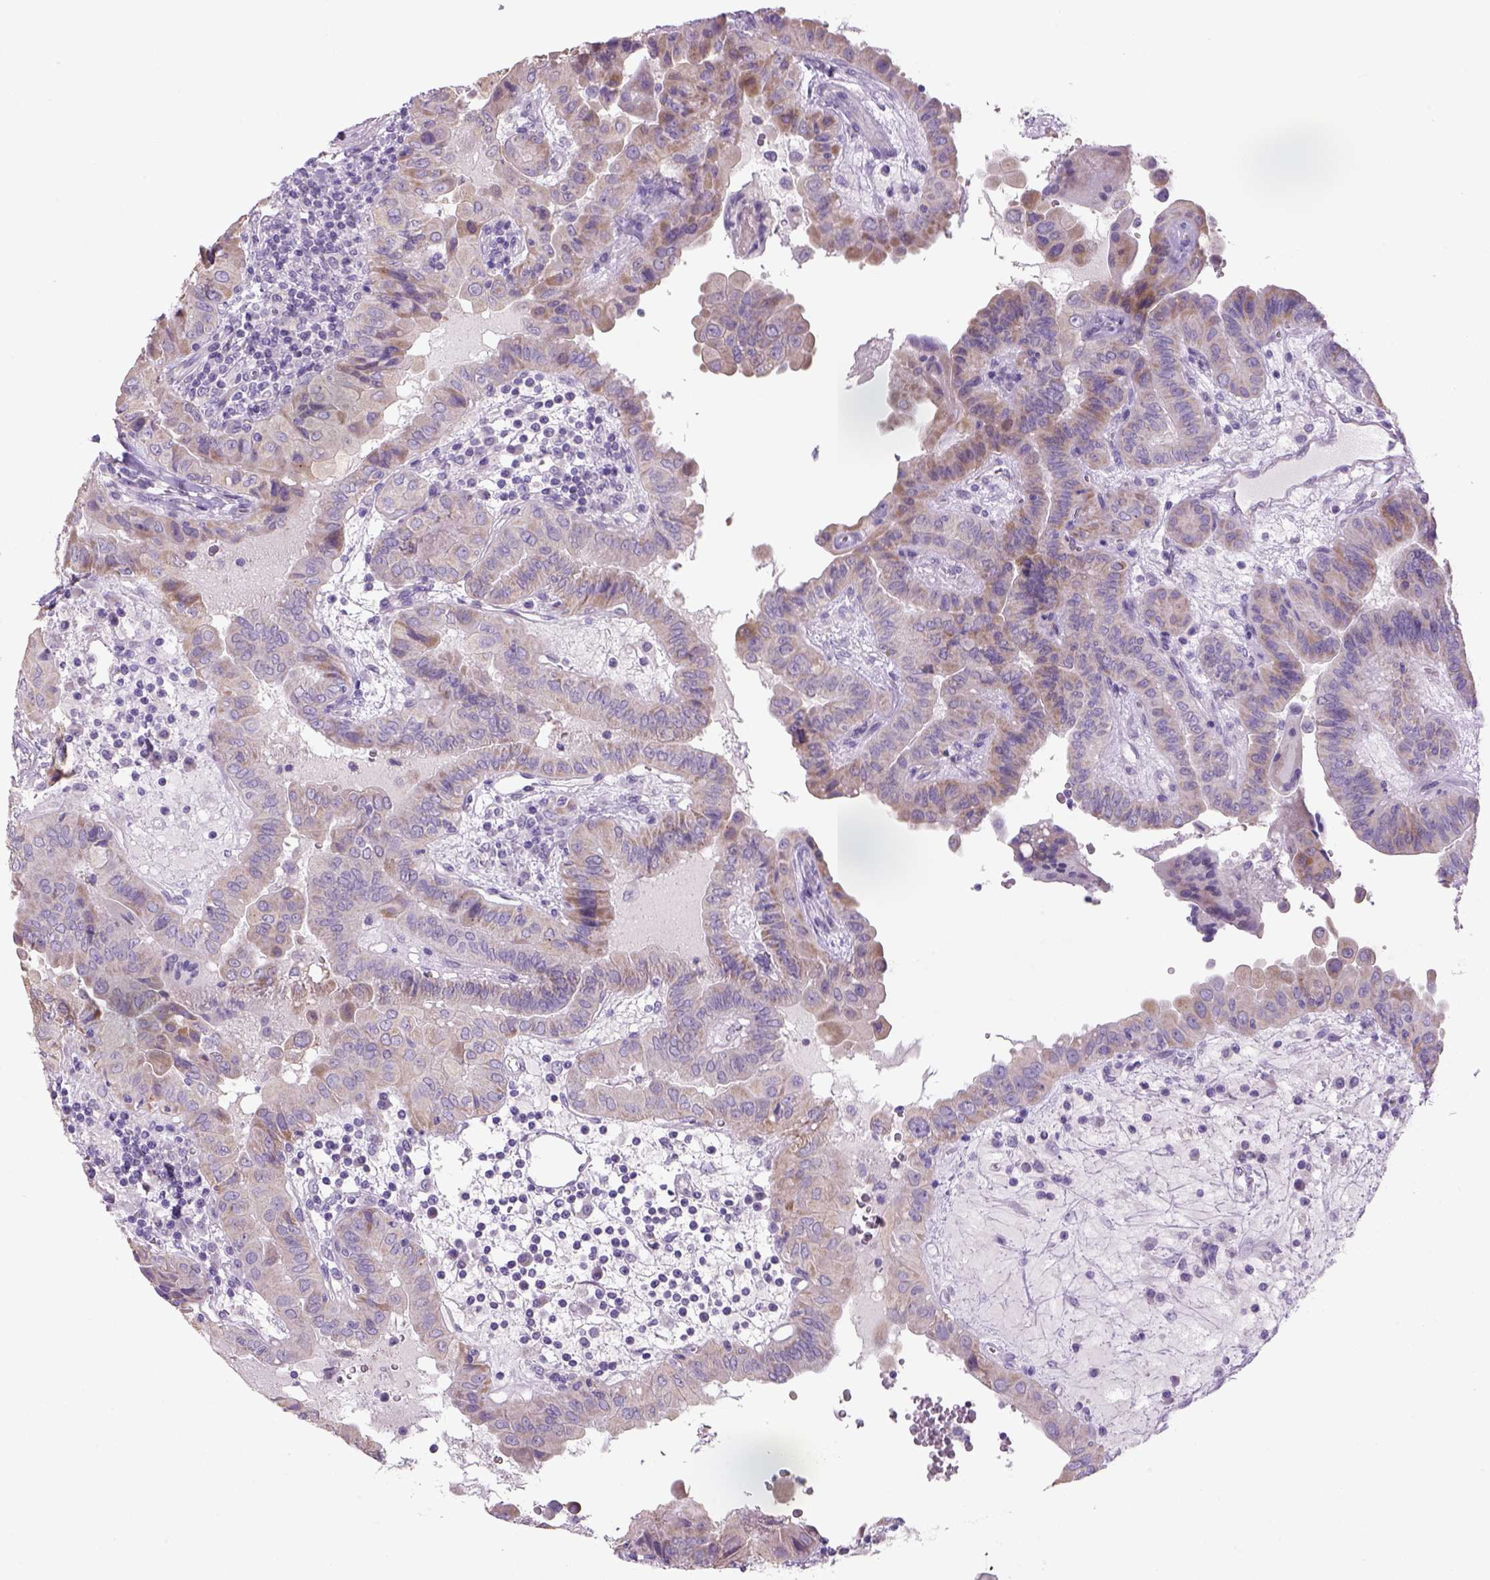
{"staining": {"intensity": "weak", "quantity": ">75%", "location": "cytoplasmic/membranous"}, "tissue": "thyroid cancer", "cell_type": "Tumor cells", "image_type": "cancer", "snomed": [{"axis": "morphology", "description": "Papillary adenocarcinoma, NOS"}, {"axis": "topography", "description": "Thyroid gland"}], "caption": "Thyroid cancer tissue reveals weak cytoplasmic/membranous positivity in approximately >75% of tumor cells", "gene": "ADGRV1", "patient": {"sex": "female", "age": 37}}